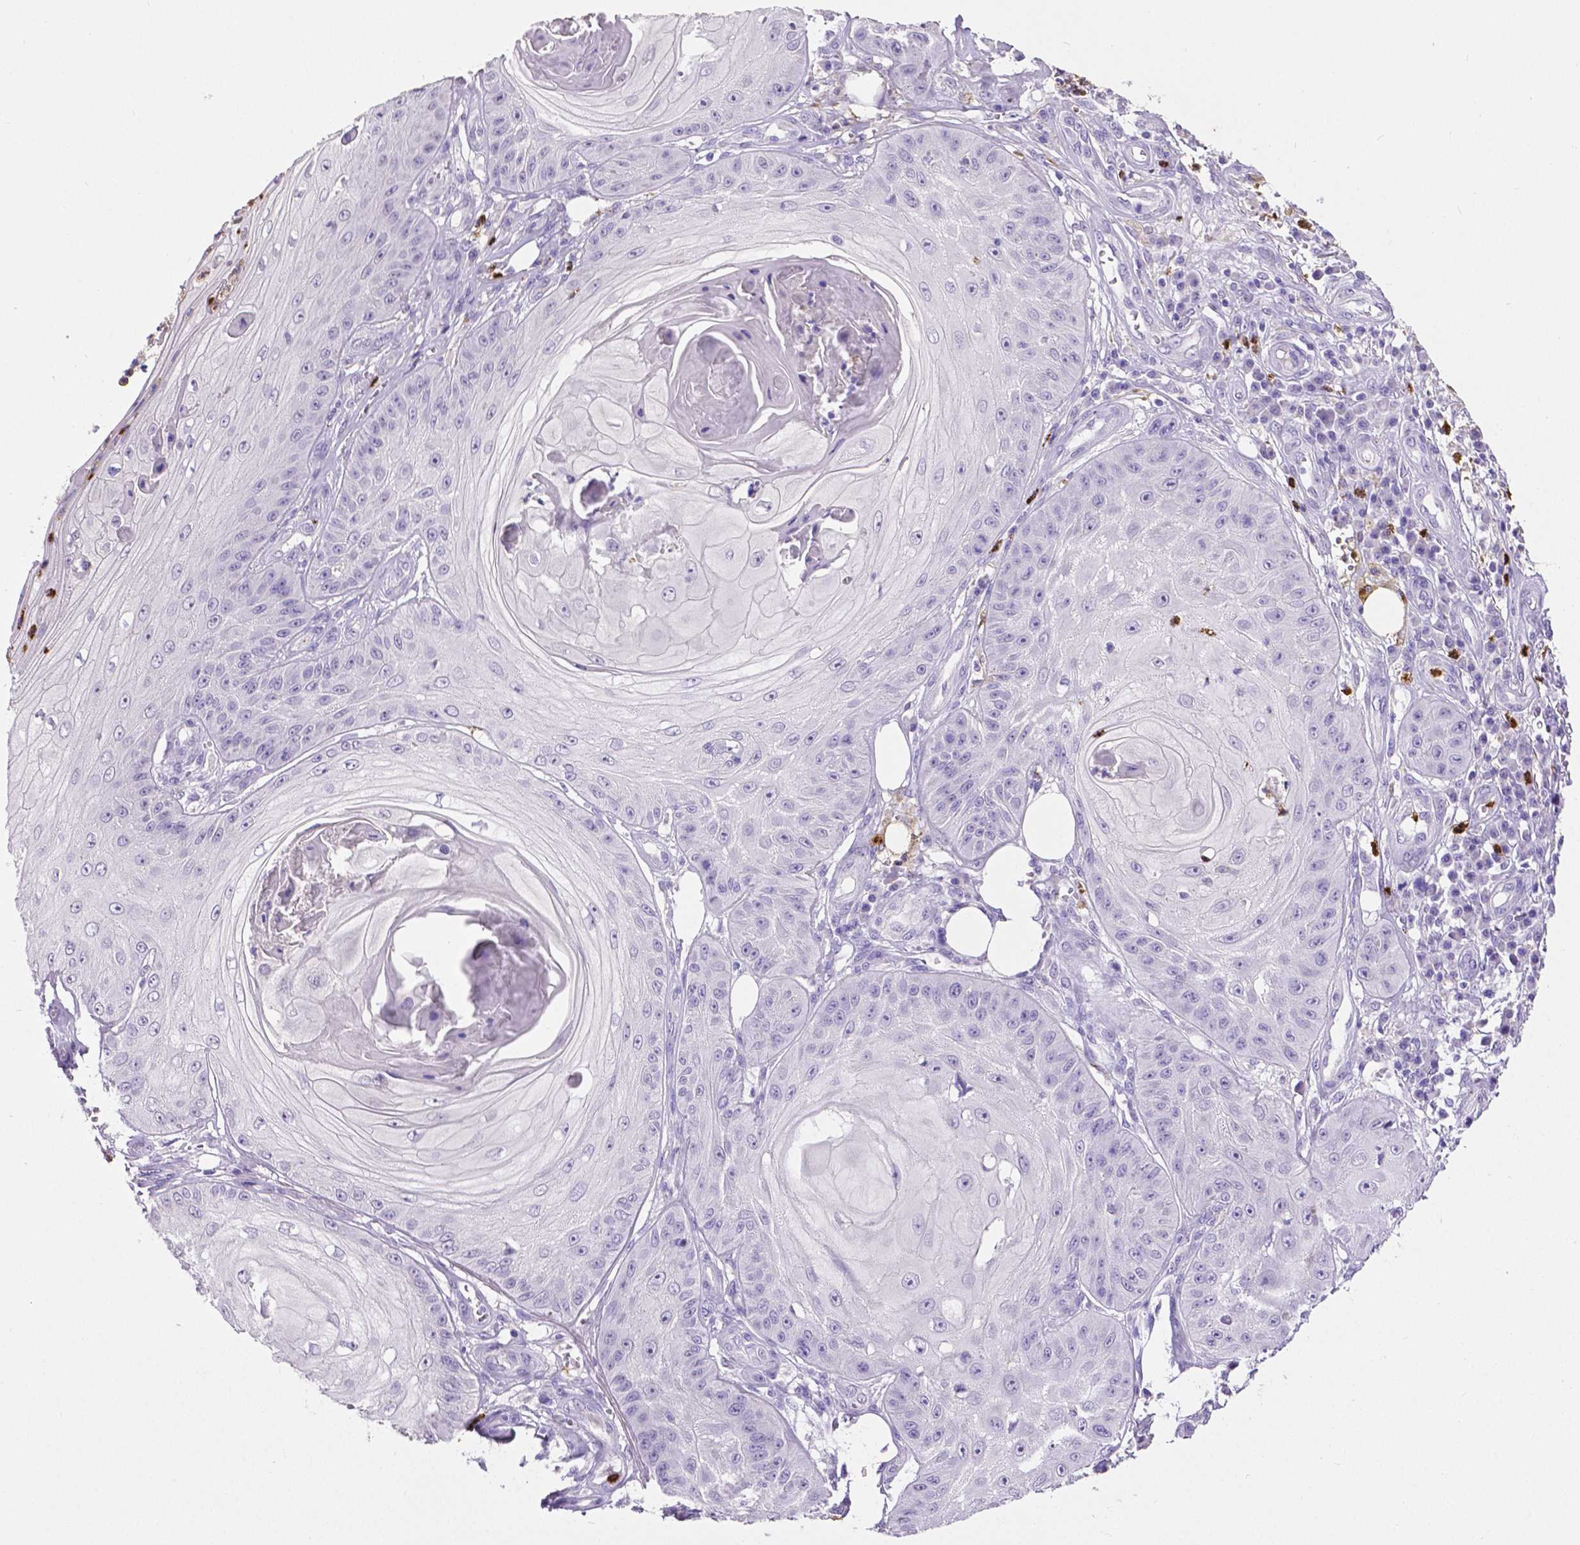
{"staining": {"intensity": "negative", "quantity": "none", "location": "none"}, "tissue": "skin cancer", "cell_type": "Tumor cells", "image_type": "cancer", "snomed": [{"axis": "morphology", "description": "Squamous cell carcinoma, NOS"}, {"axis": "topography", "description": "Skin"}], "caption": "A high-resolution histopathology image shows immunohistochemistry (IHC) staining of skin cancer (squamous cell carcinoma), which exhibits no significant staining in tumor cells.", "gene": "MMP9", "patient": {"sex": "male", "age": 70}}